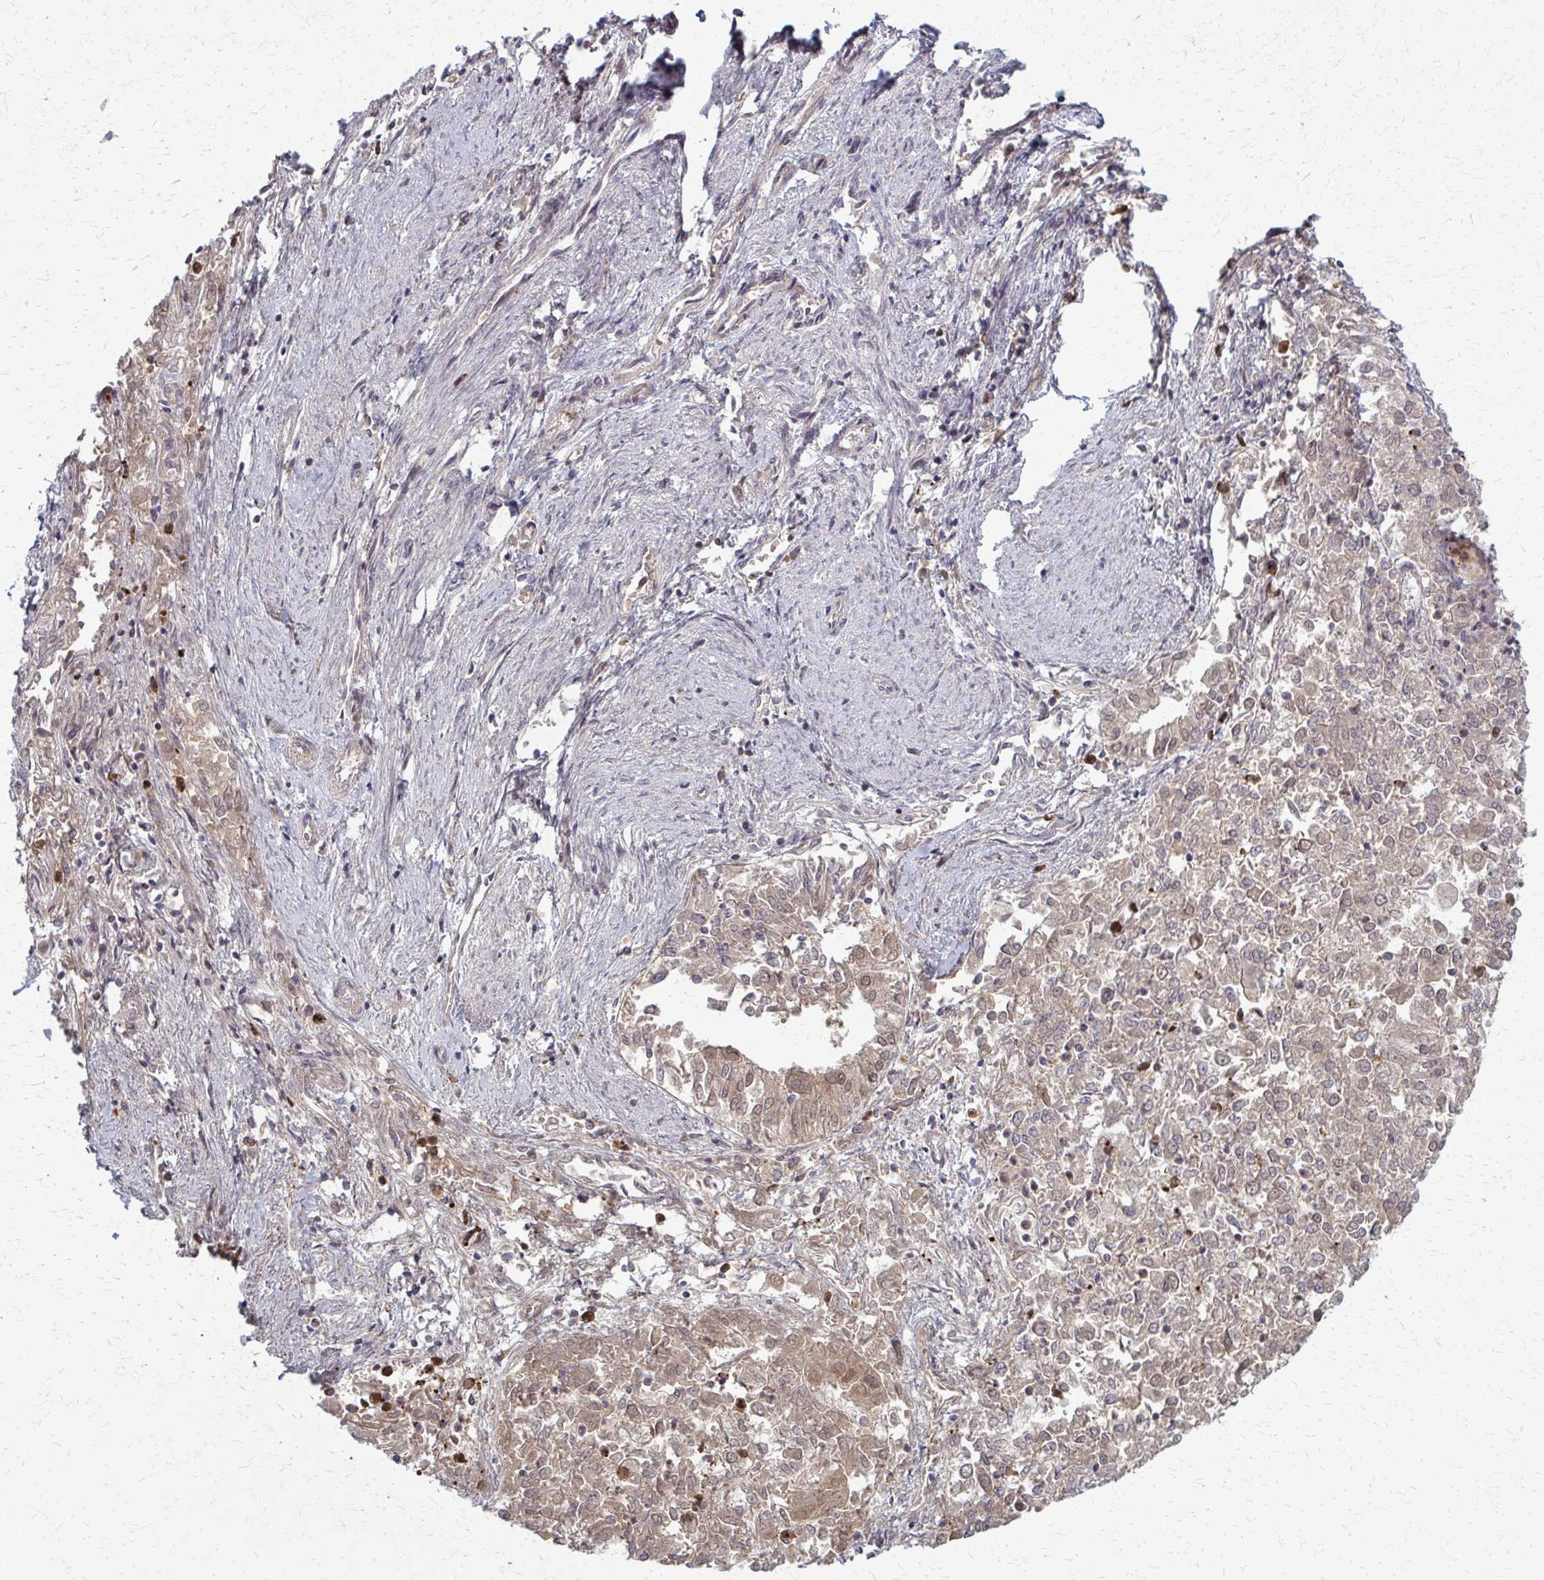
{"staining": {"intensity": "weak", "quantity": ">75%", "location": "cytoplasmic/membranous,nuclear"}, "tissue": "endometrial cancer", "cell_type": "Tumor cells", "image_type": "cancer", "snomed": [{"axis": "morphology", "description": "Adenocarcinoma, NOS"}, {"axis": "topography", "description": "Endometrium"}], "caption": "Endometrial cancer stained with DAB IHC displays low levels of weak cytoplasmic/membranous and nuclear expression in about >75% of tumor cells. (DAB (3,3'-diaminobenzidine) IHC with brightfield microscopy, high magnification).", "gene": "ZNF559", "patient": {"sex": "female", "age": 57}}